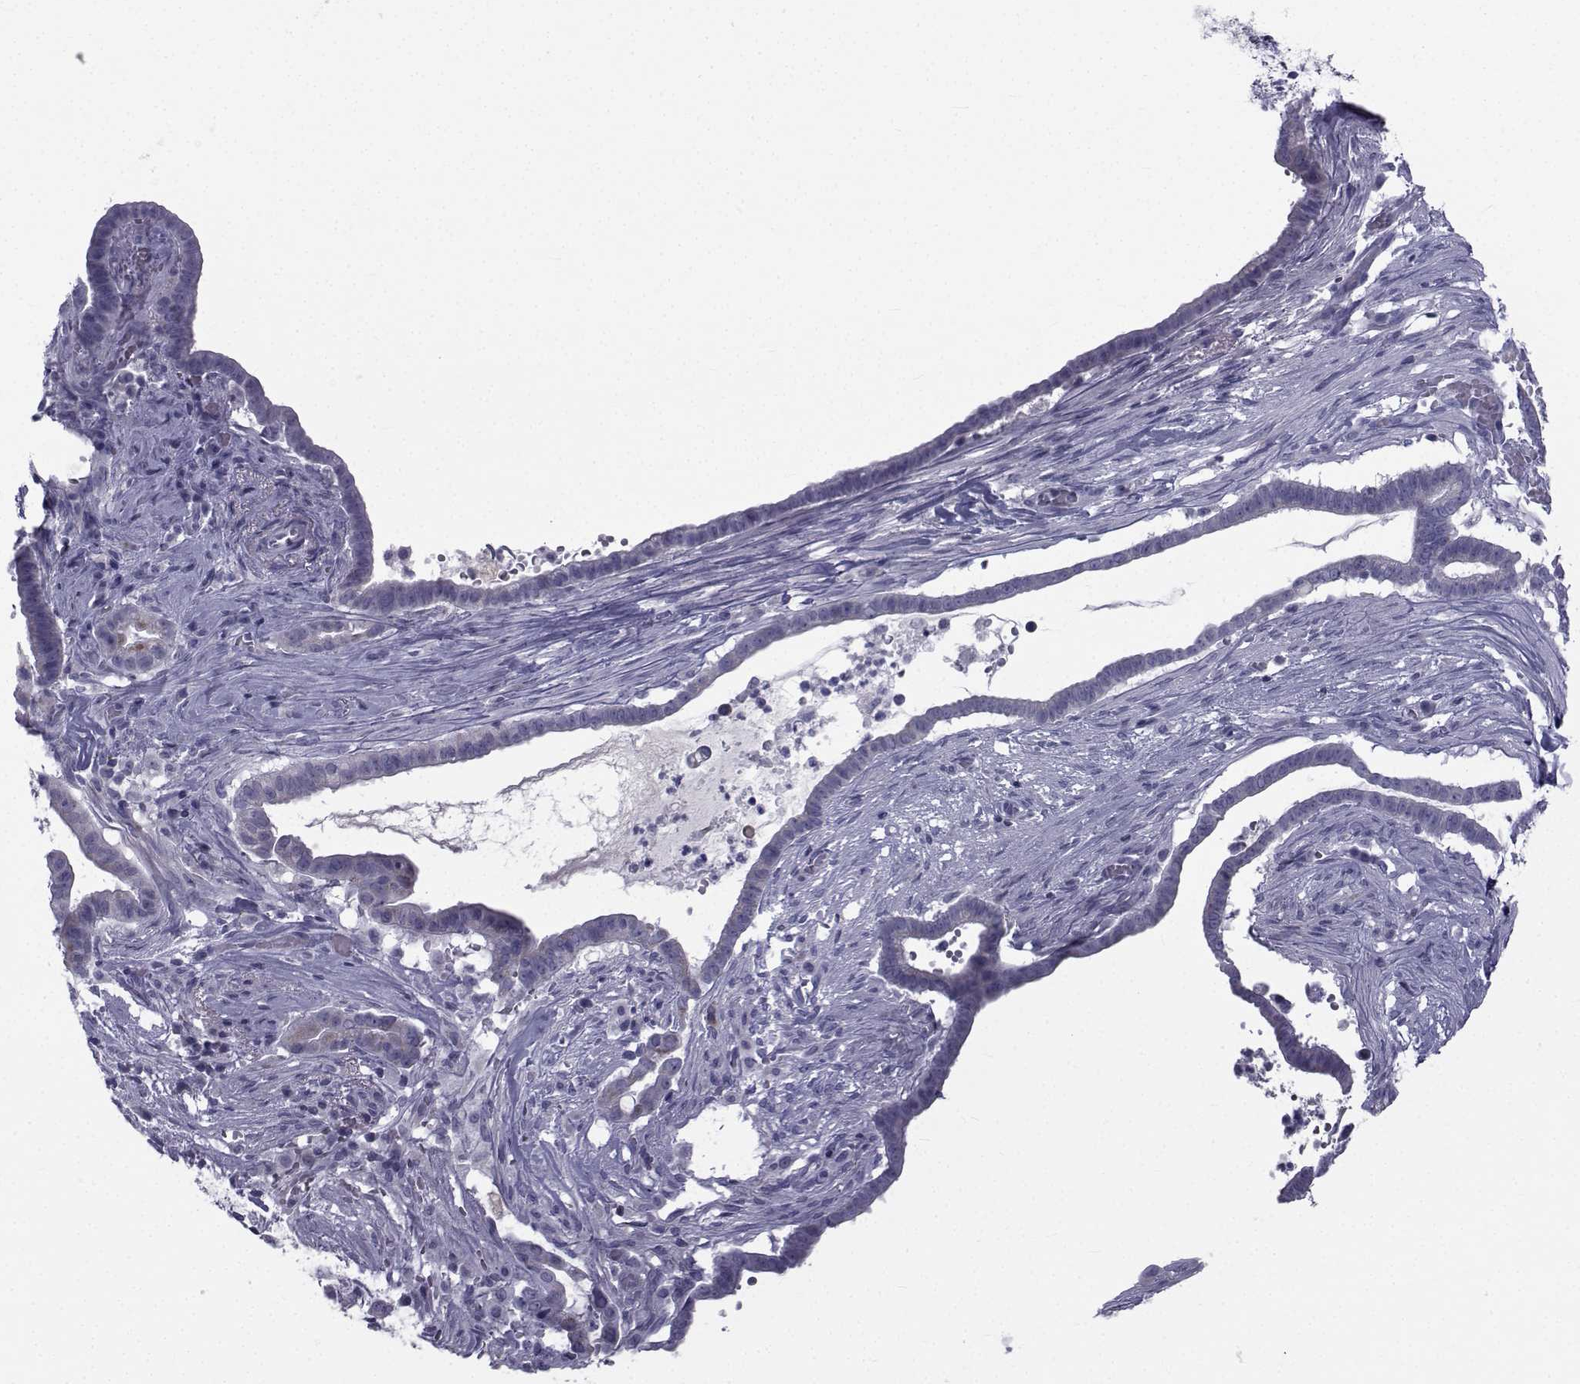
{"staining": {"intensity": "negative", "quantity": "none", "location": "none"}, "tissue": "pancreatic cancer", "cell_type": "Tumor cells", "image_type": "cancer", "snomed": [{"axis": "morphology", "description": "Adenocarcinoma, NOS"}, {"axis": "topography", "description": "Pancreas"}], "caption": "Human pancreatic cancer (adenocarcinoma) stained for a protein using immunohistochemistry reveals no staining in tumor cells.", "gene": "FDXR", "patient": {"sex": "male", "age": 61}}